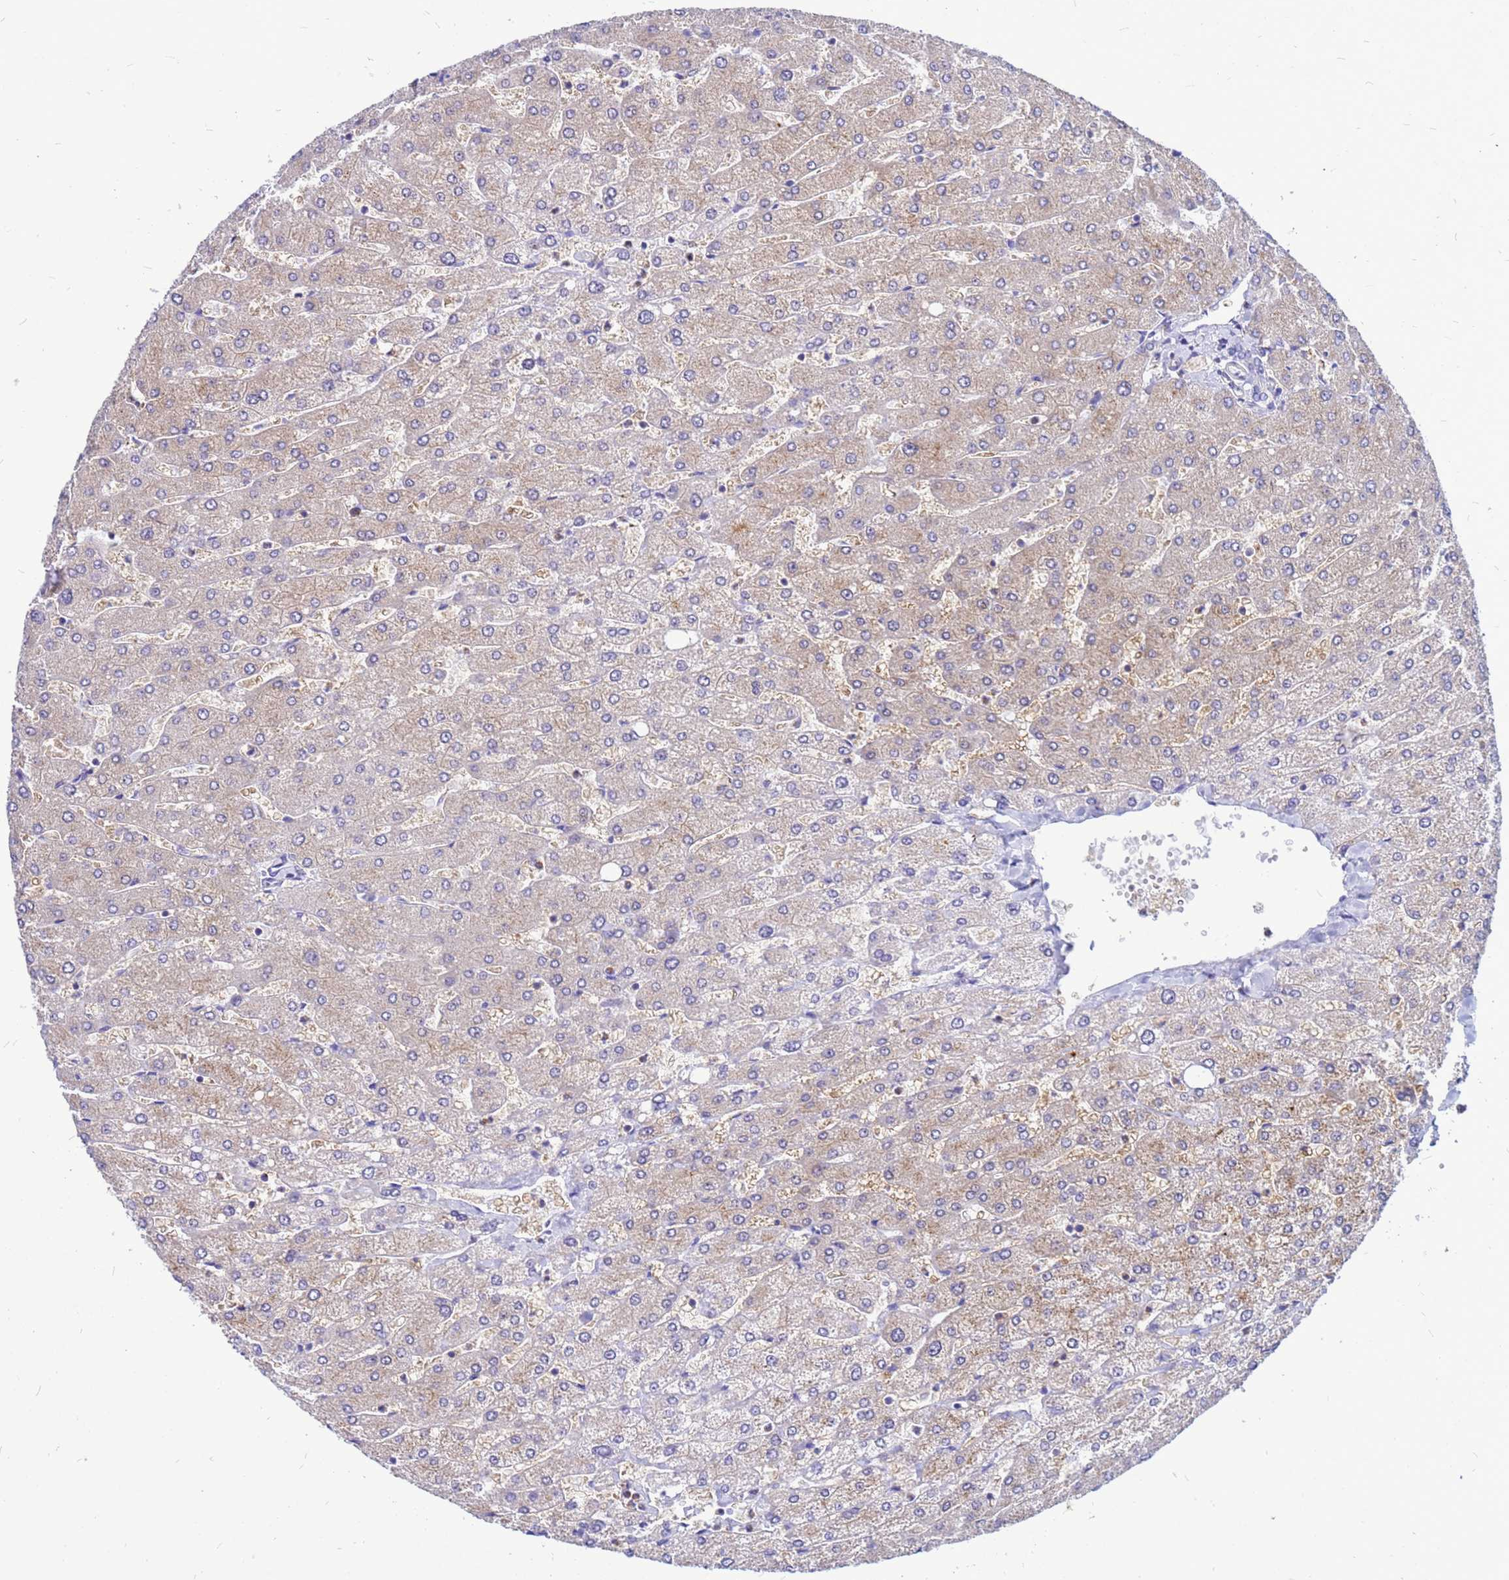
{"staining": {"intensity": "negative", "quantity": "none", "location": "none"}, "tissue": "liver", "cell_type": "Cholangiocytes", "image_type": "normal", "snomed": [{"axis": "morphology", "description": "Normal tissue, NOS"}, {"axis": "topography", "description": "Liver"}], "caption": "This is an IHC histopathology image of normal human liver. There is no positivity in cholangiocytes.", "gene": "FHIP1A", "patient": {"sex": "male", "age": 55}}